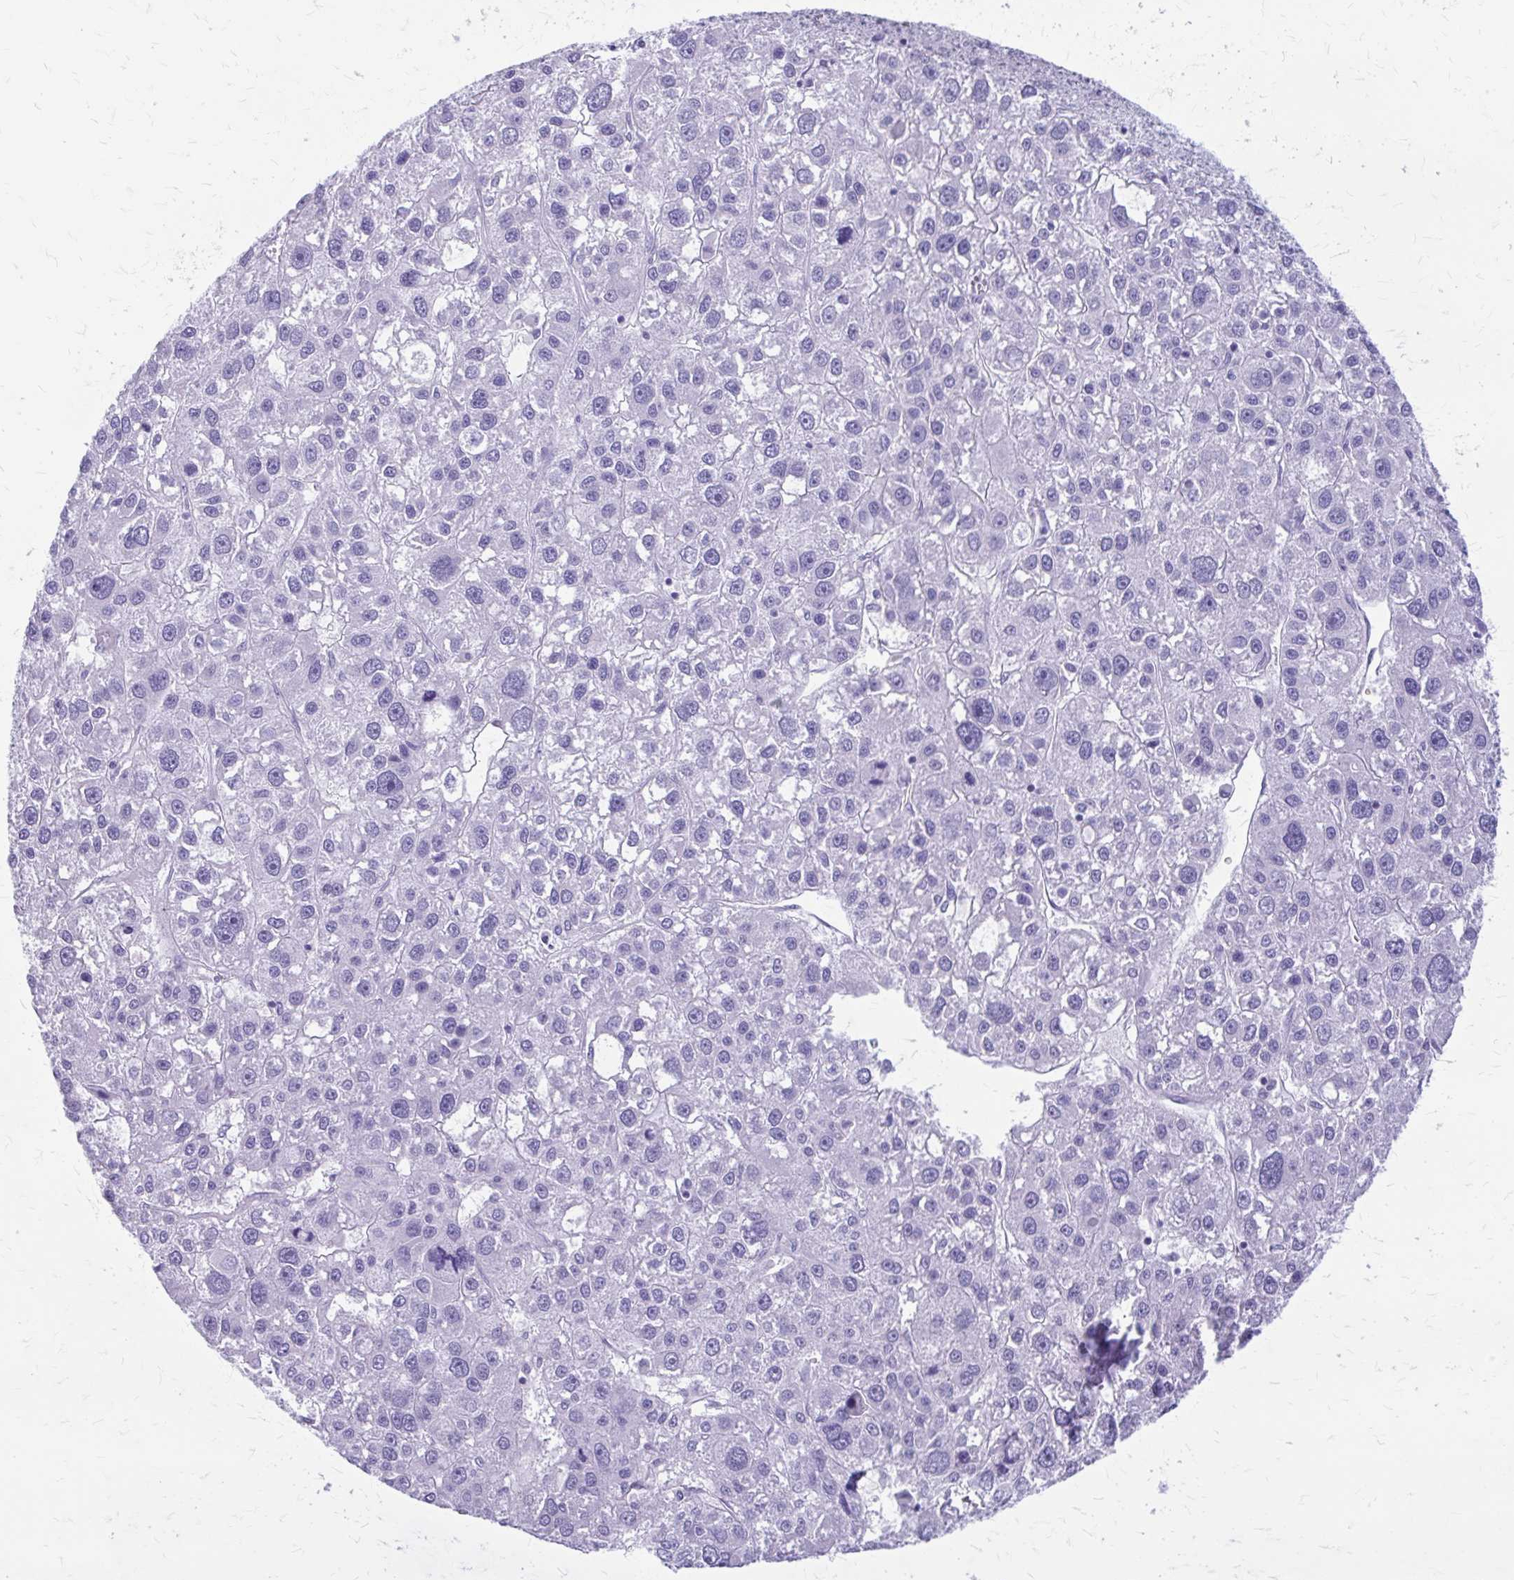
{"staining": {"intensity": "negative", "quantity": "none", "location": "none"}, "tissue": "liver cancer", "cell_type": "Tumor cells", "image_type": "cancer", "snomed": [{"axis": "morphology", "description": "Carcinoma, Hepatocellular, NOS"}, {"axis": "topography", "description": "Liver"}], "caption": "This image is of hepatocellular carcinoma (liver) stained with immunohistochemistry to label a protein in brown with the nuclei are counter-stained blue. There is no staining in tumor cells. (Immunohistochemistry (ihc), brightfield microscopy, high magnification).", "gene": "KLHDC7A", "patient": {"sex": "male", "age": 73}}